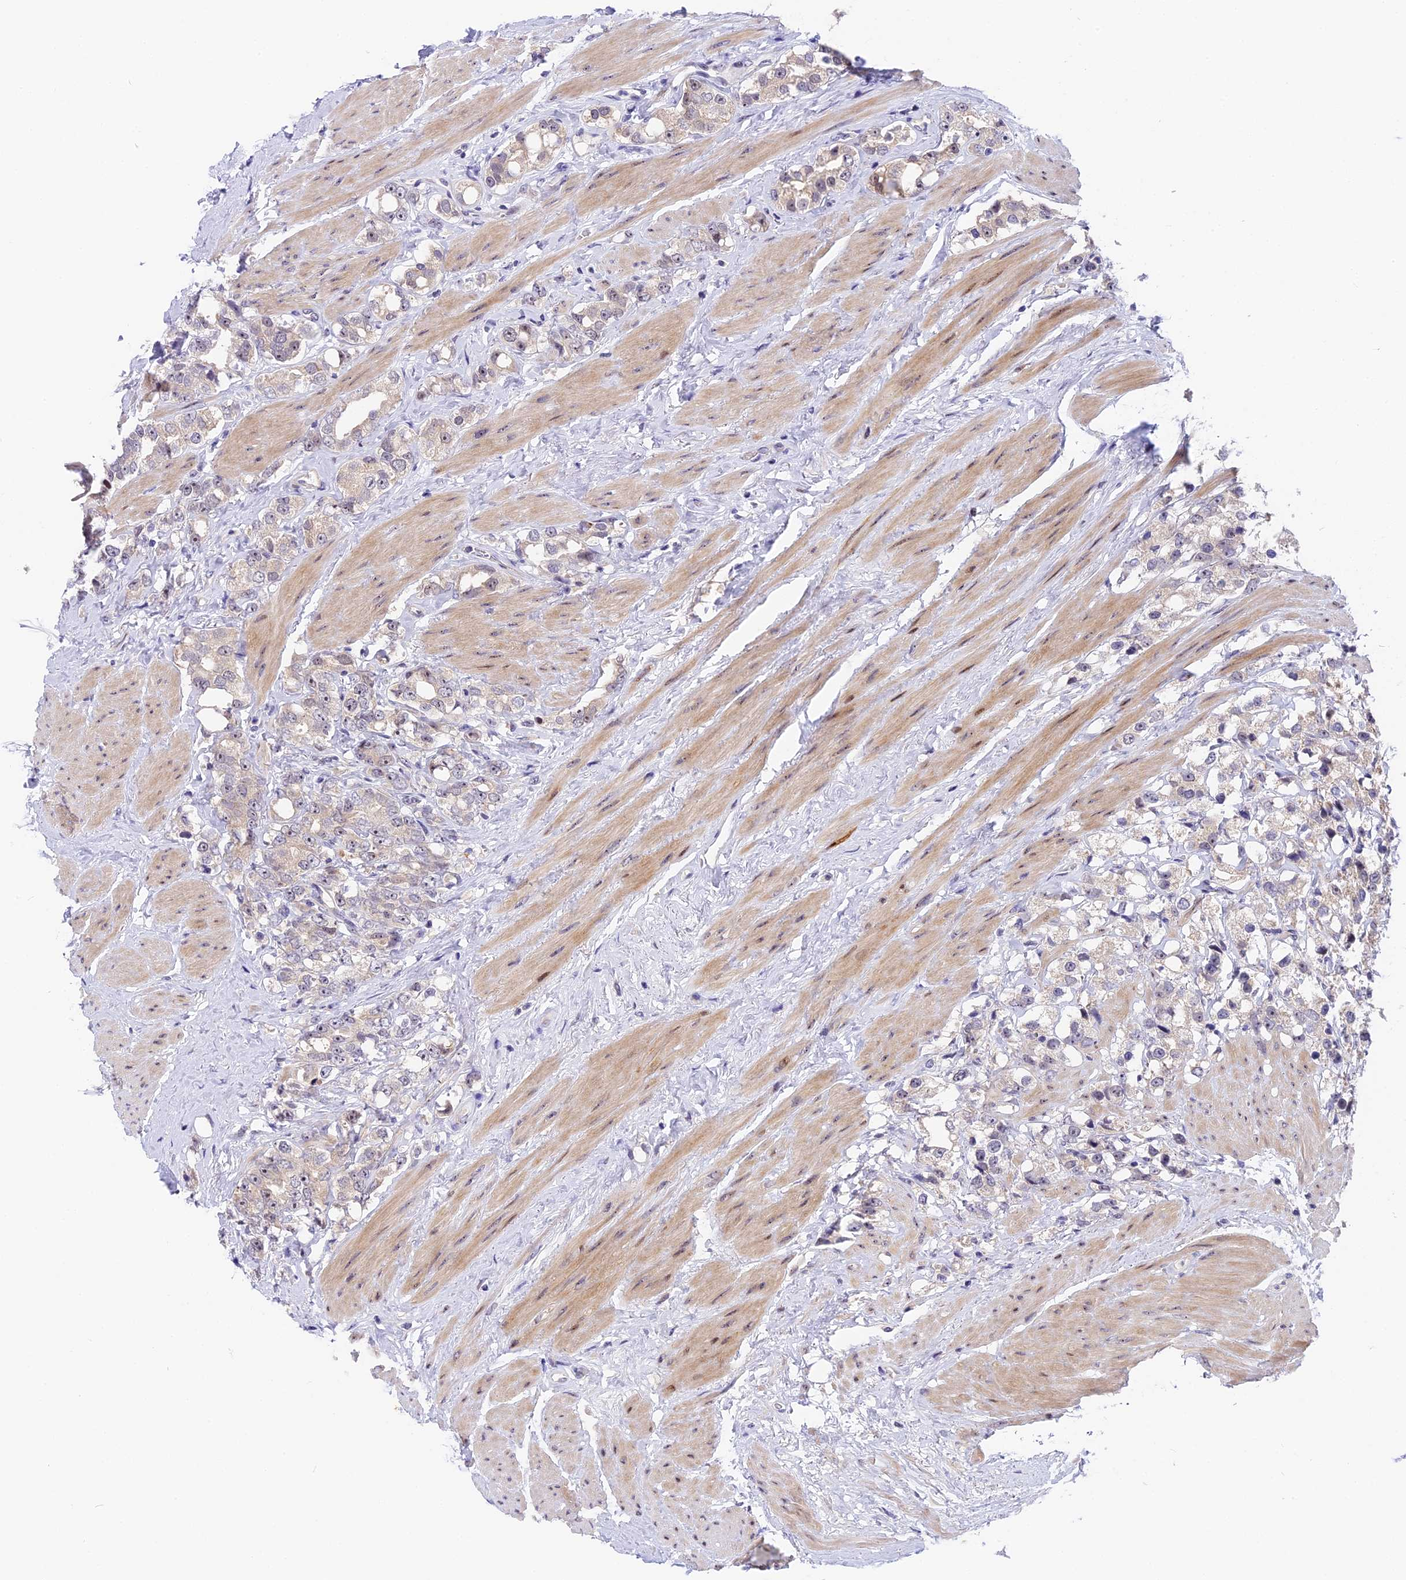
{"staining": {"intensity": "weak", "quantity": "<25%", "location": "cytoplasmic/membranous,nuclear"}, "tissue": "prostate cancer", "cell_type": "Tumor cells", "image_type": "cancer", "snomed": [{"axis": "morphology", "description": "Adenocarcinoma, NOS"}, {"axis": "topography", "description": "Prostate"}], "caption": "This is a micrograph of immunohistochemistry staining of prostate adenocarcinoma, which shows no staining in tumor cells. (Stains: DAB (3,3'-diaminobenzidine) immunohistochemistry (IHC) with hematoxylin counter stain, Microscopy: brightfield microscopy at high magnification).", "gene": "MIDN", "patient": {"sex": "male", "age": 79}}